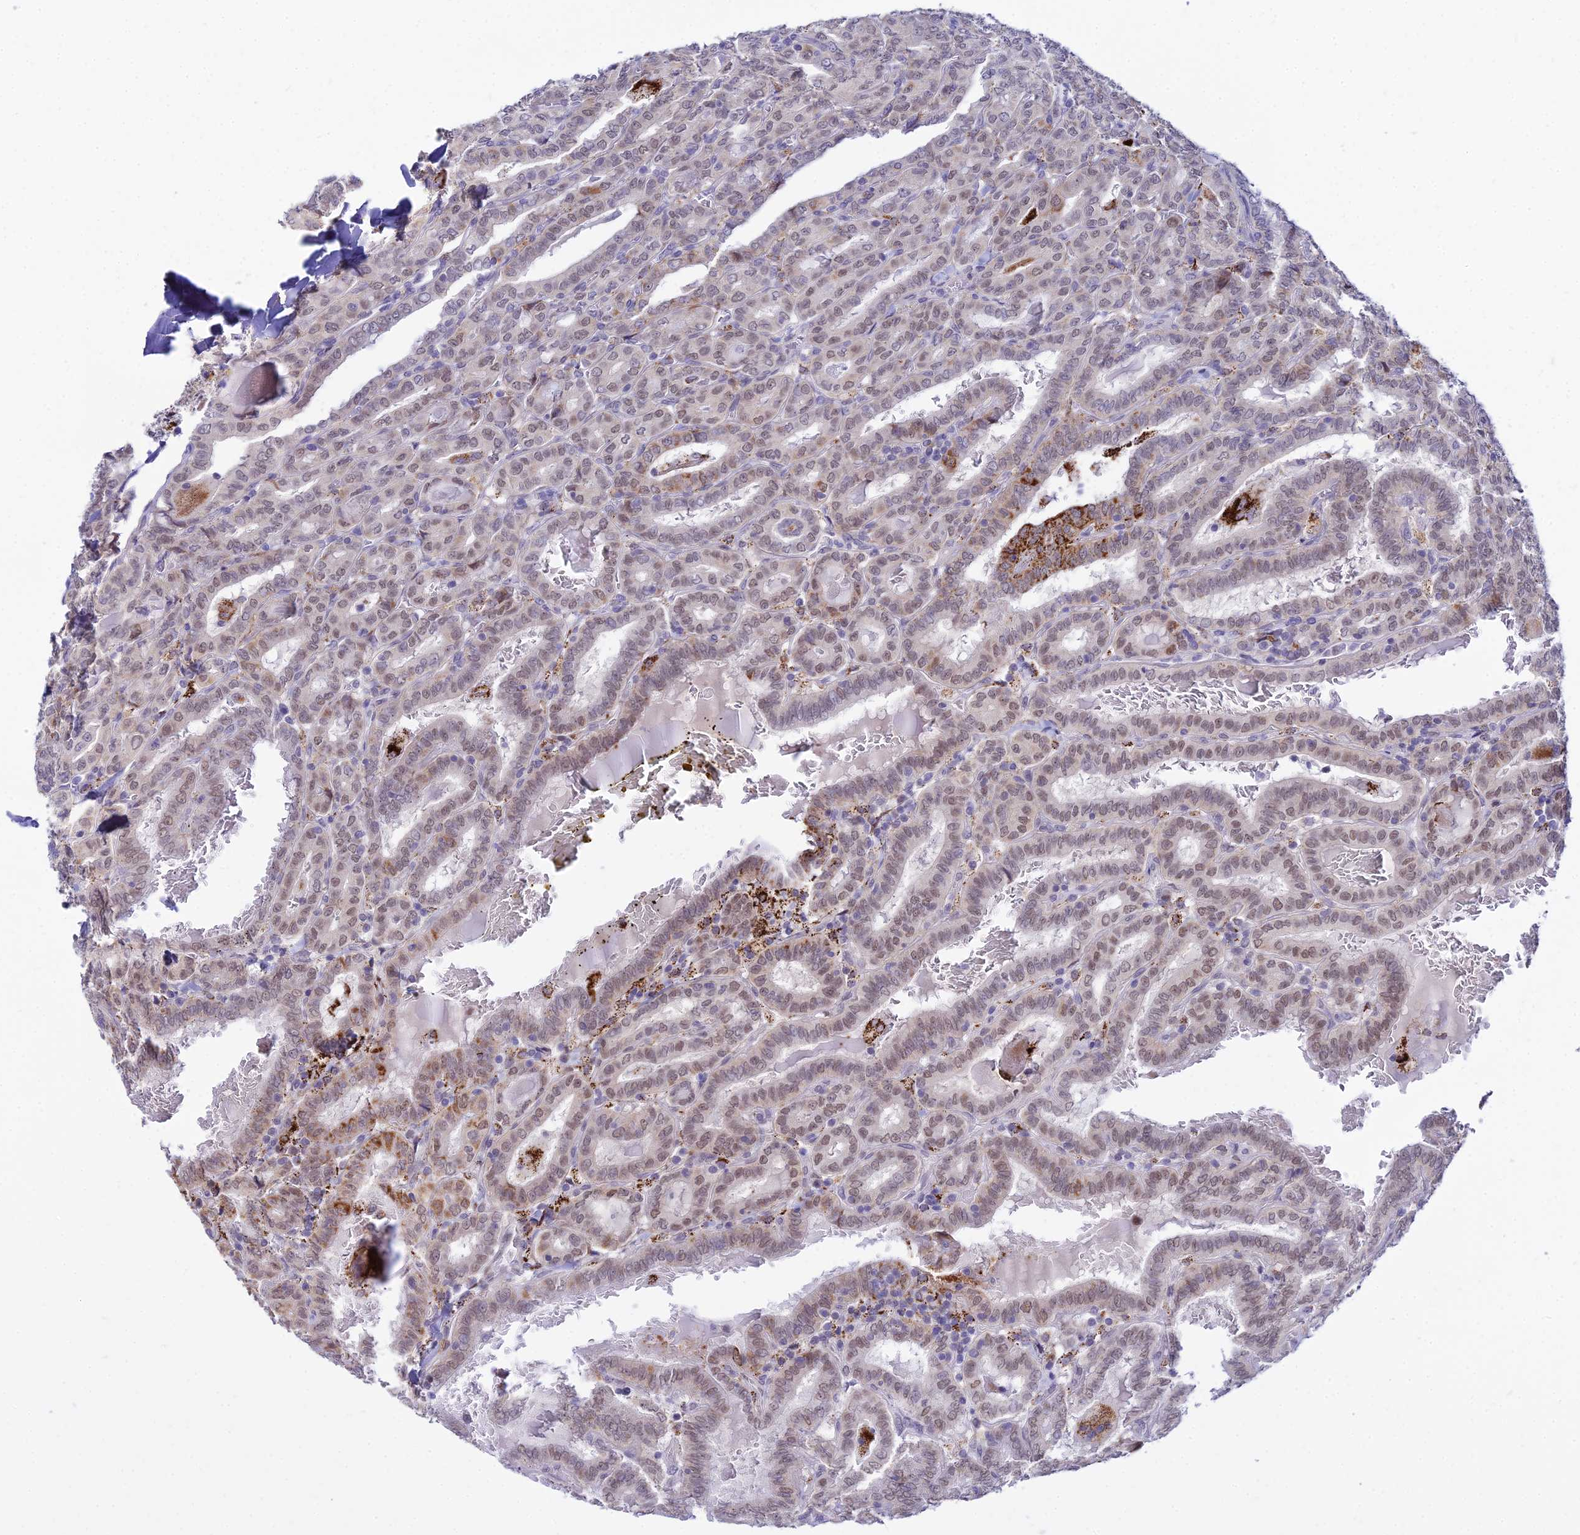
{"staining": {"intensity": "weak", "quantity": ">75%", "location": "cytoplasmic/membranous,nuclear"}, "tissue": "thyroid cancer", "cell_type": "Tumor cells", "image_type": "cancer", "snomed": [{"axis": "morphology", "description": "Papillary adenocarcinoma, NOS"}, {"axis": "topography", "description": "Thyroid gland"}], "caption": "IHC of thyroid papillary adenocarcinoma shows low levels of weak cytoplasmic/membranous and nuclear positivity in about >75% of tumor cells.", "gene": "C6orf163", "patient": {"sex": "female", "age": 72}}